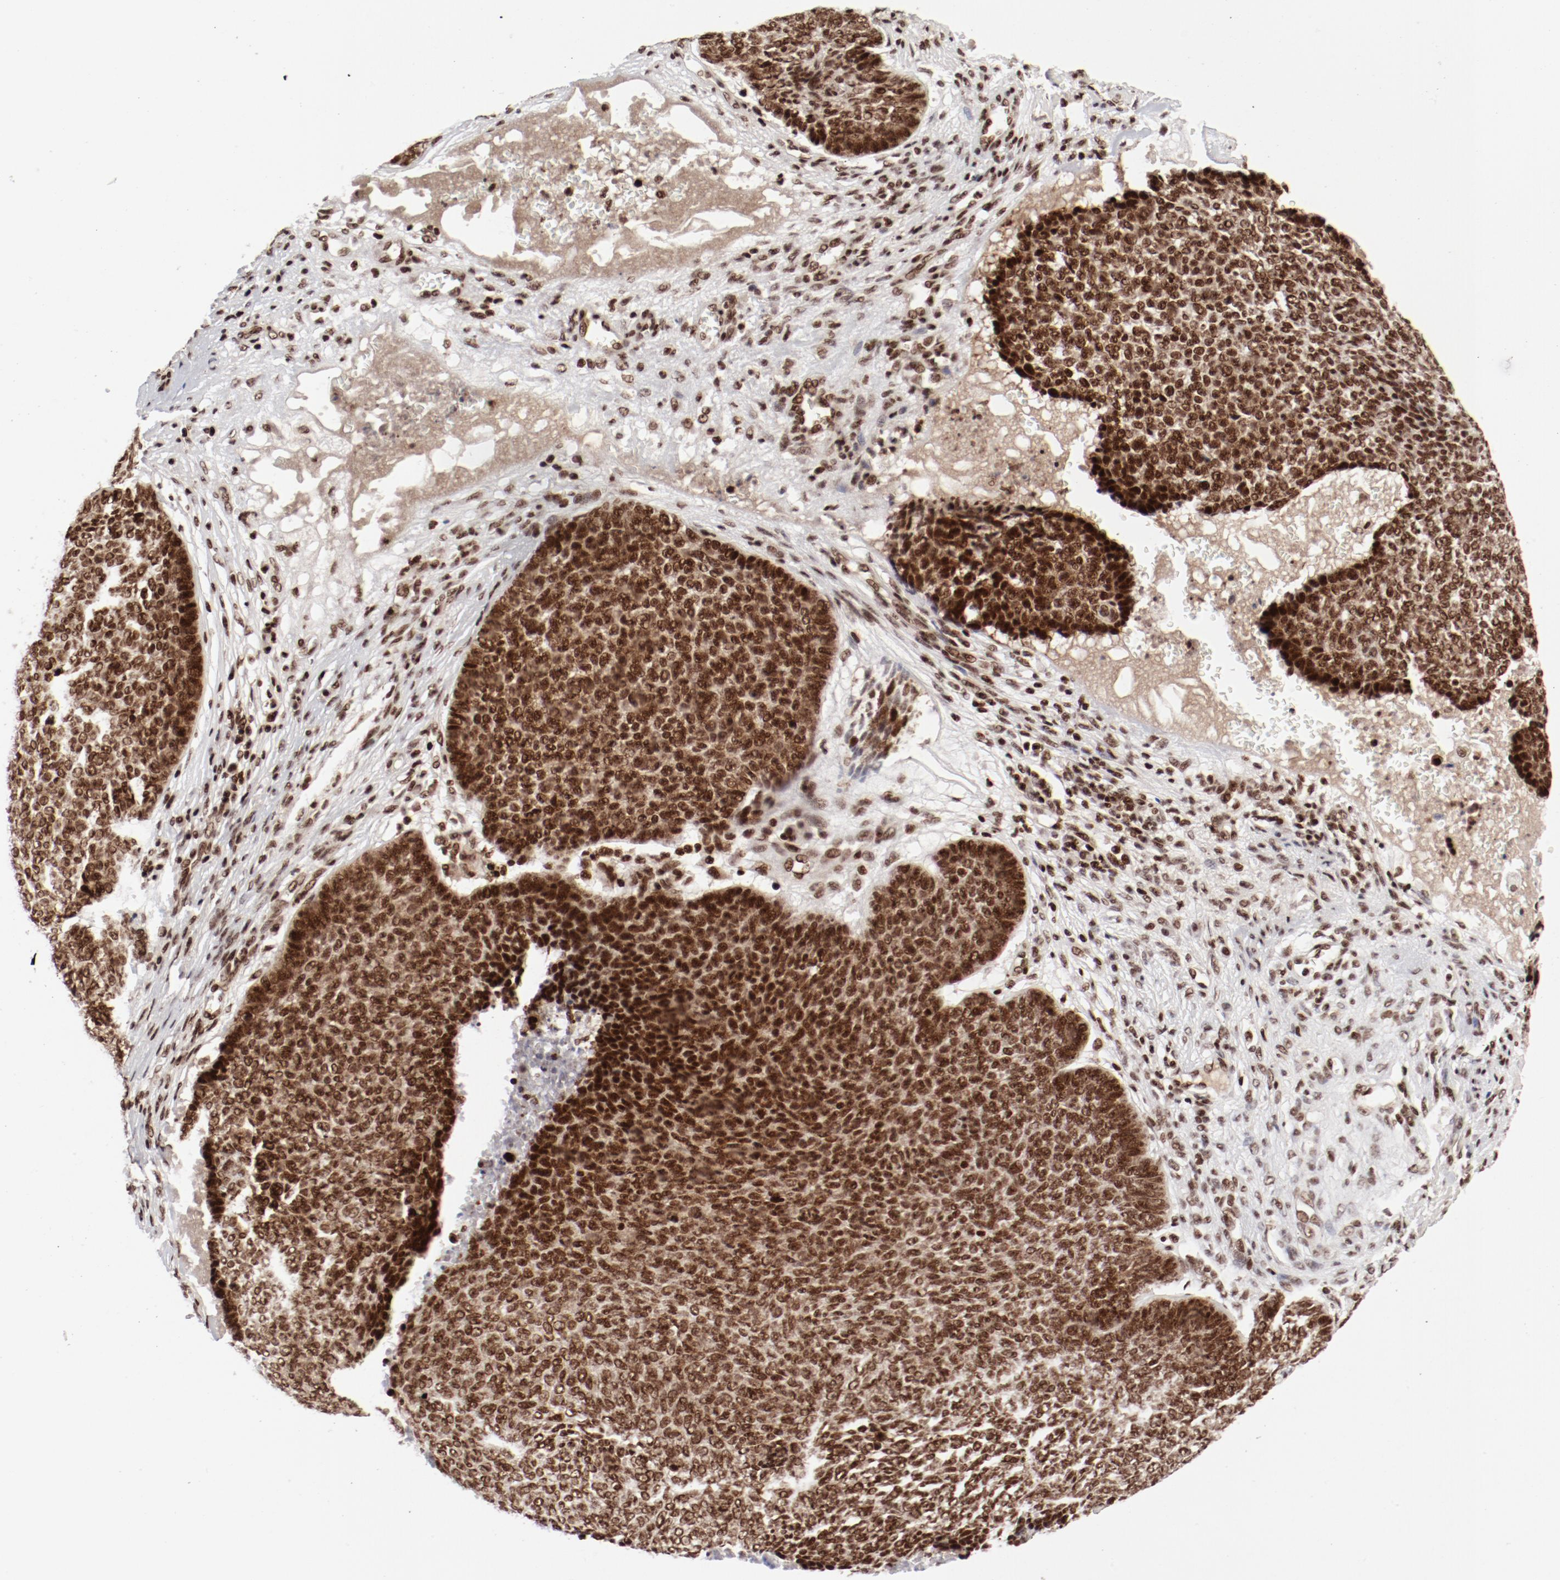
{"staining": {"intensity": "strong", "quantity": ">75%", "location": "nuclear"}, "tissue": "skin cancer", "cell_type": "Tumor cells", "image_type": "cancer", "snomed": [{"axis": "morphology", "description": "Basal cell carcinoma"}, {"axis": "topography", "description": "Skin"}], "caption": "Immunohistochemical staining of skin cancer (basal cell carcinoma) displays high levels of strong nuclear staining in about >75% of tumor cells.", "gene": "NFYB", "patient": {"sex": "male", "age": 84}}